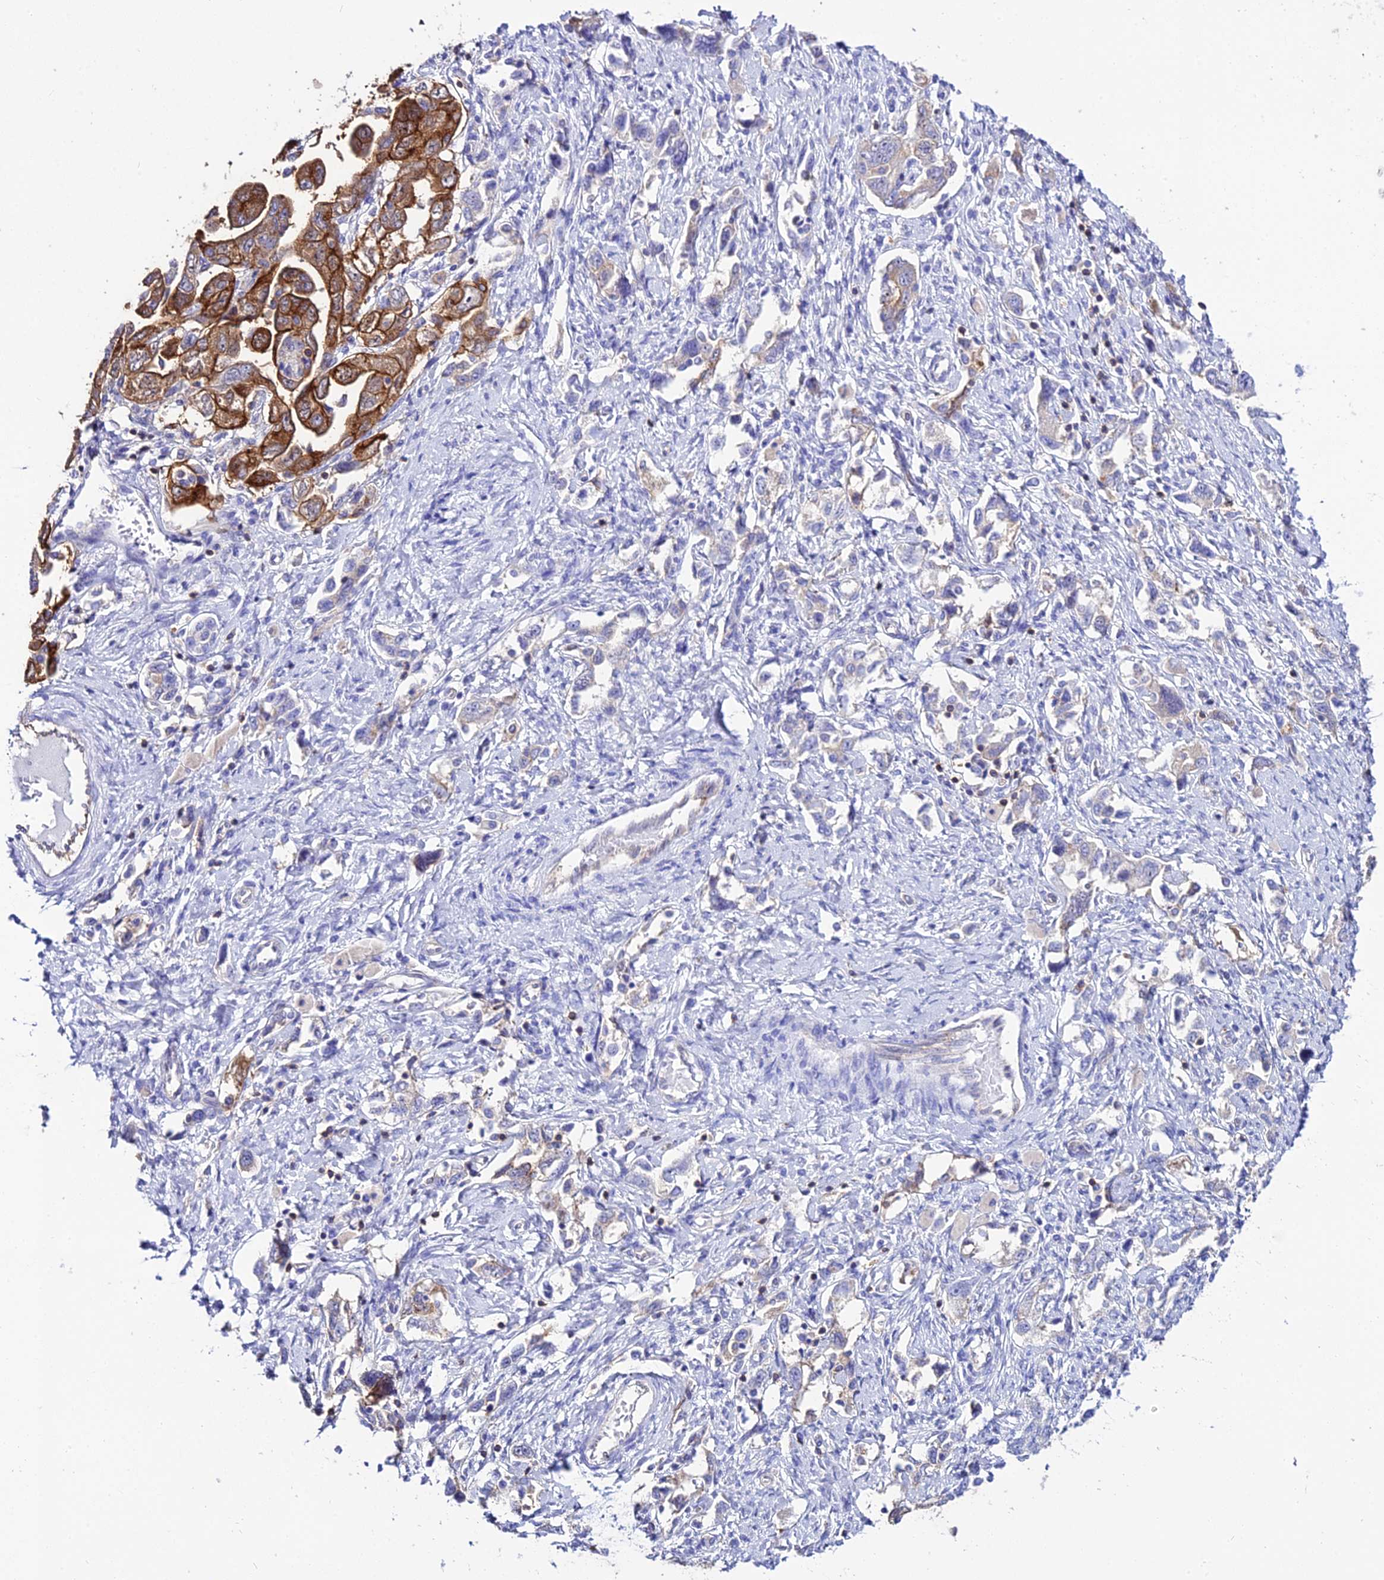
{"staining": {"intensity": "strong", "quantity": ">75%", "location": "cytoplasmic/membranous"}, "tissue": "ovarian cancer", "cell_type": "Tumor cells", "image_type": "cancer", "snomed": [{"axis": "morphology", "description": "Carcinoma, NOS"}, {"axis": "morphology", "description": "Cystadenocarcinoma, serous, NOS"}, {"axis": "topography", "description": "Ovary"}], "caption": "The histopathology image reveals a brown stain indicating the presence of a protein in the cytoplasmic/membranous of tumor cells in ovarian serous cystadenocarcinoma. The staining is performed using DAB (3,3'-diaminobenzidine) brown chromogen to label protein expression. The nuclei are counter-stained blue using hematoxylin.", "gene": "S100A16", "patient": {"sex": "female", "age": 69}}